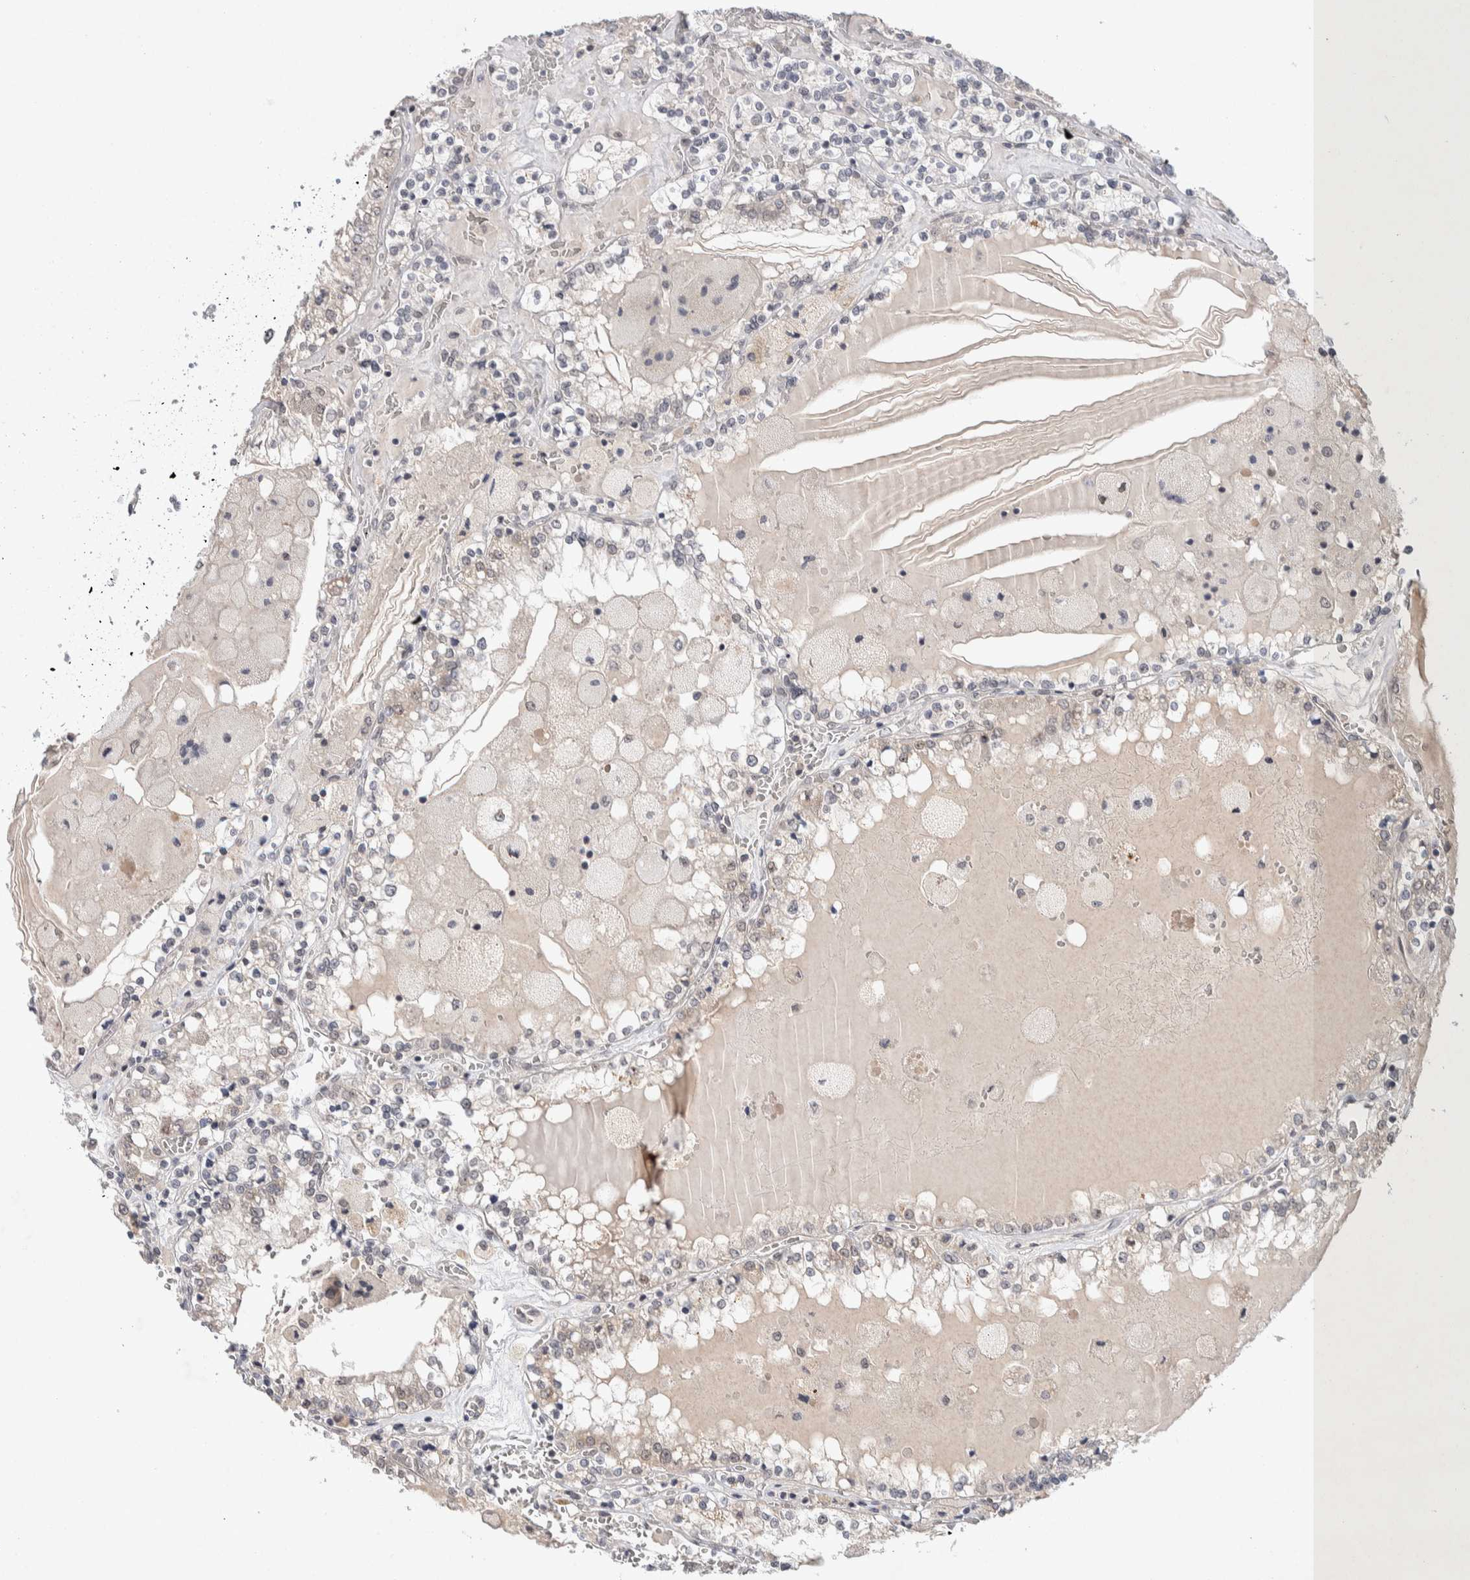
{"staining": {"intensity": "negative", "quantity": "none", "location": "none"}, "tissue": "renal cancer", "cell_type": "Tumor cells", "image_type": "cancer", "snomed": [{"axis": "morphology", "description": "Adenocarcinoma, NOS"}, {"axis": "topography", "description": "Kidney"}], "caption": "Tumor cells show no significant positivity in renal adenocarcinoma.", "gene": "CRAT", "patient": {"sex": "female", "age": 56}}